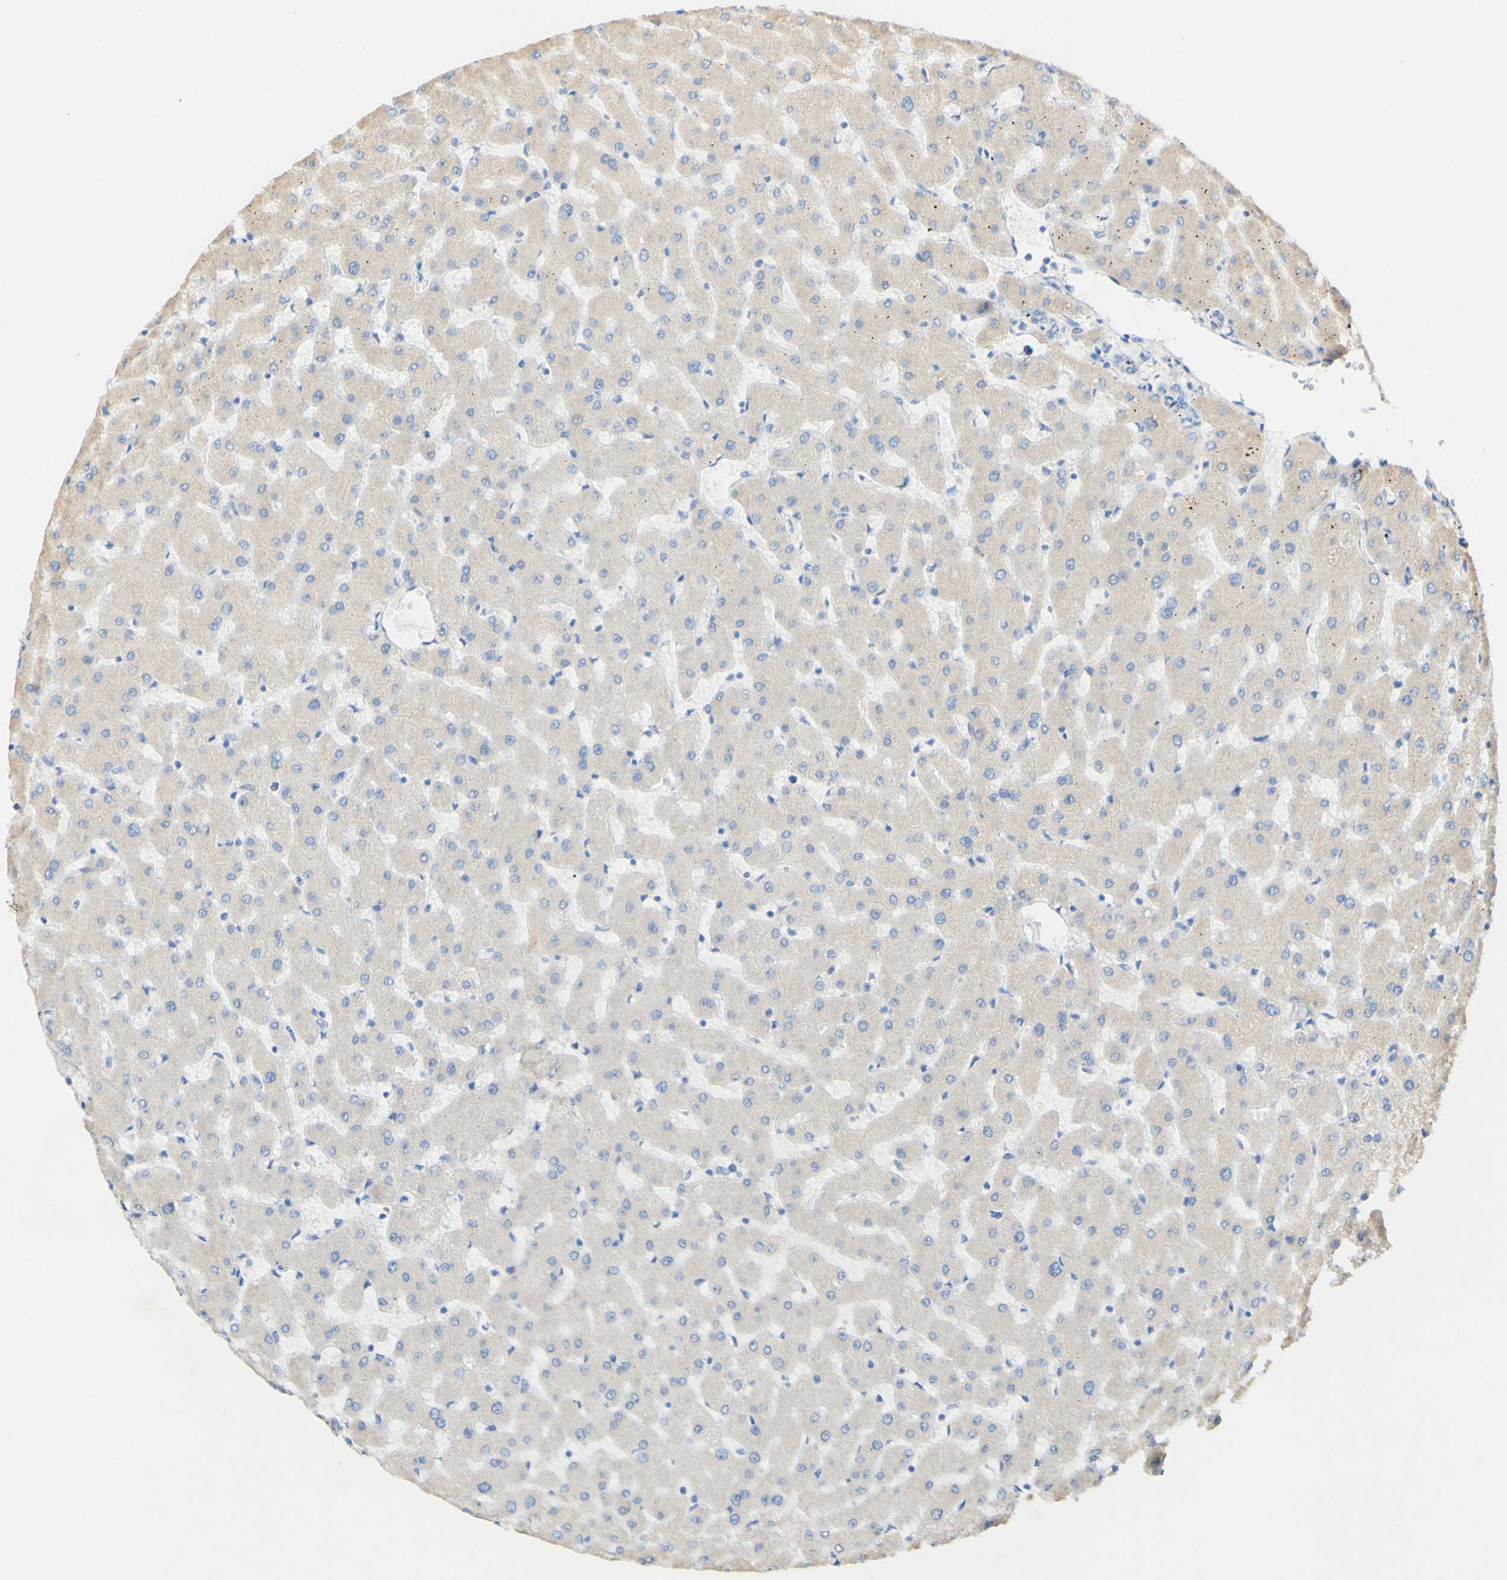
{"staining": {"intensity": "negative", "quantity": "none", "location": "none"}, "tissue": "liver", "cell_type": "Cholangiocytes", "image_type": "normal", "snomed": [{"axis": "morphology", "description": "Normal tissue, NOS"}, {"axis": "topography", "description": "Liver"}], "caption": "Protein analysis of normal liver shows no significant positivity in cholangiocytes.", "gene": "FGF4", "patient": {"sex": "female", "age": 63}}